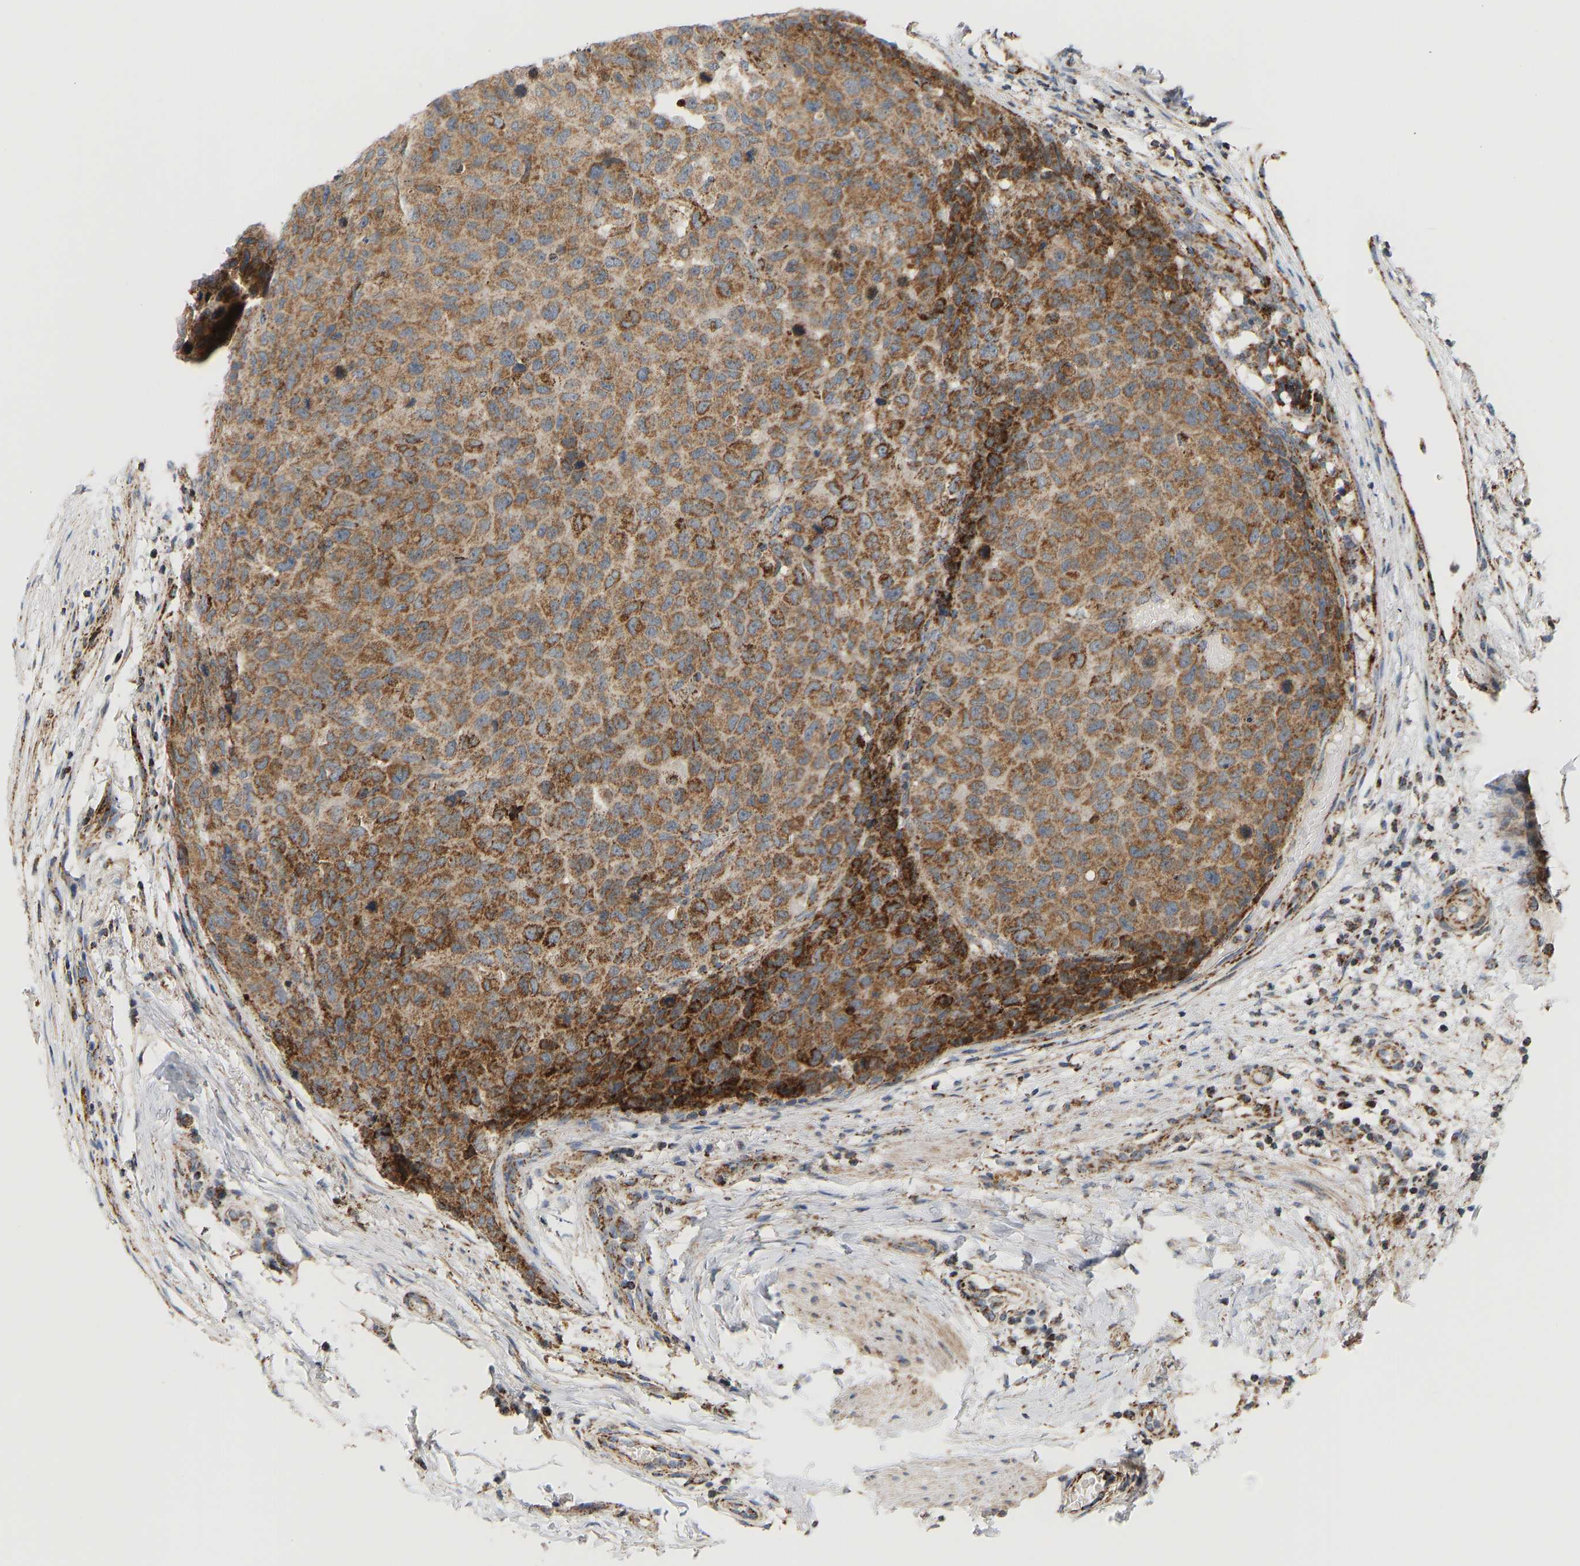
{"staining": {"intensity": "strong", "quantity": ">75%", "location": "cytoplasmic/membranous"}, "tissue": "testis cancer", "cell_type": "Tumor cells", "image_type": "cancer", "snomed": [{"axis": "morphology", "description": "Seminoma, NOS"}, {"axis": "topography", "description": "Testis"}], "caption": "The immunohistochemical stain labels strong cytoplasmic/membranous staining in tumor cells of testis cancer tissue.", "gene": "GPSM2", "patient": {"sex": "male", "age": 59}}